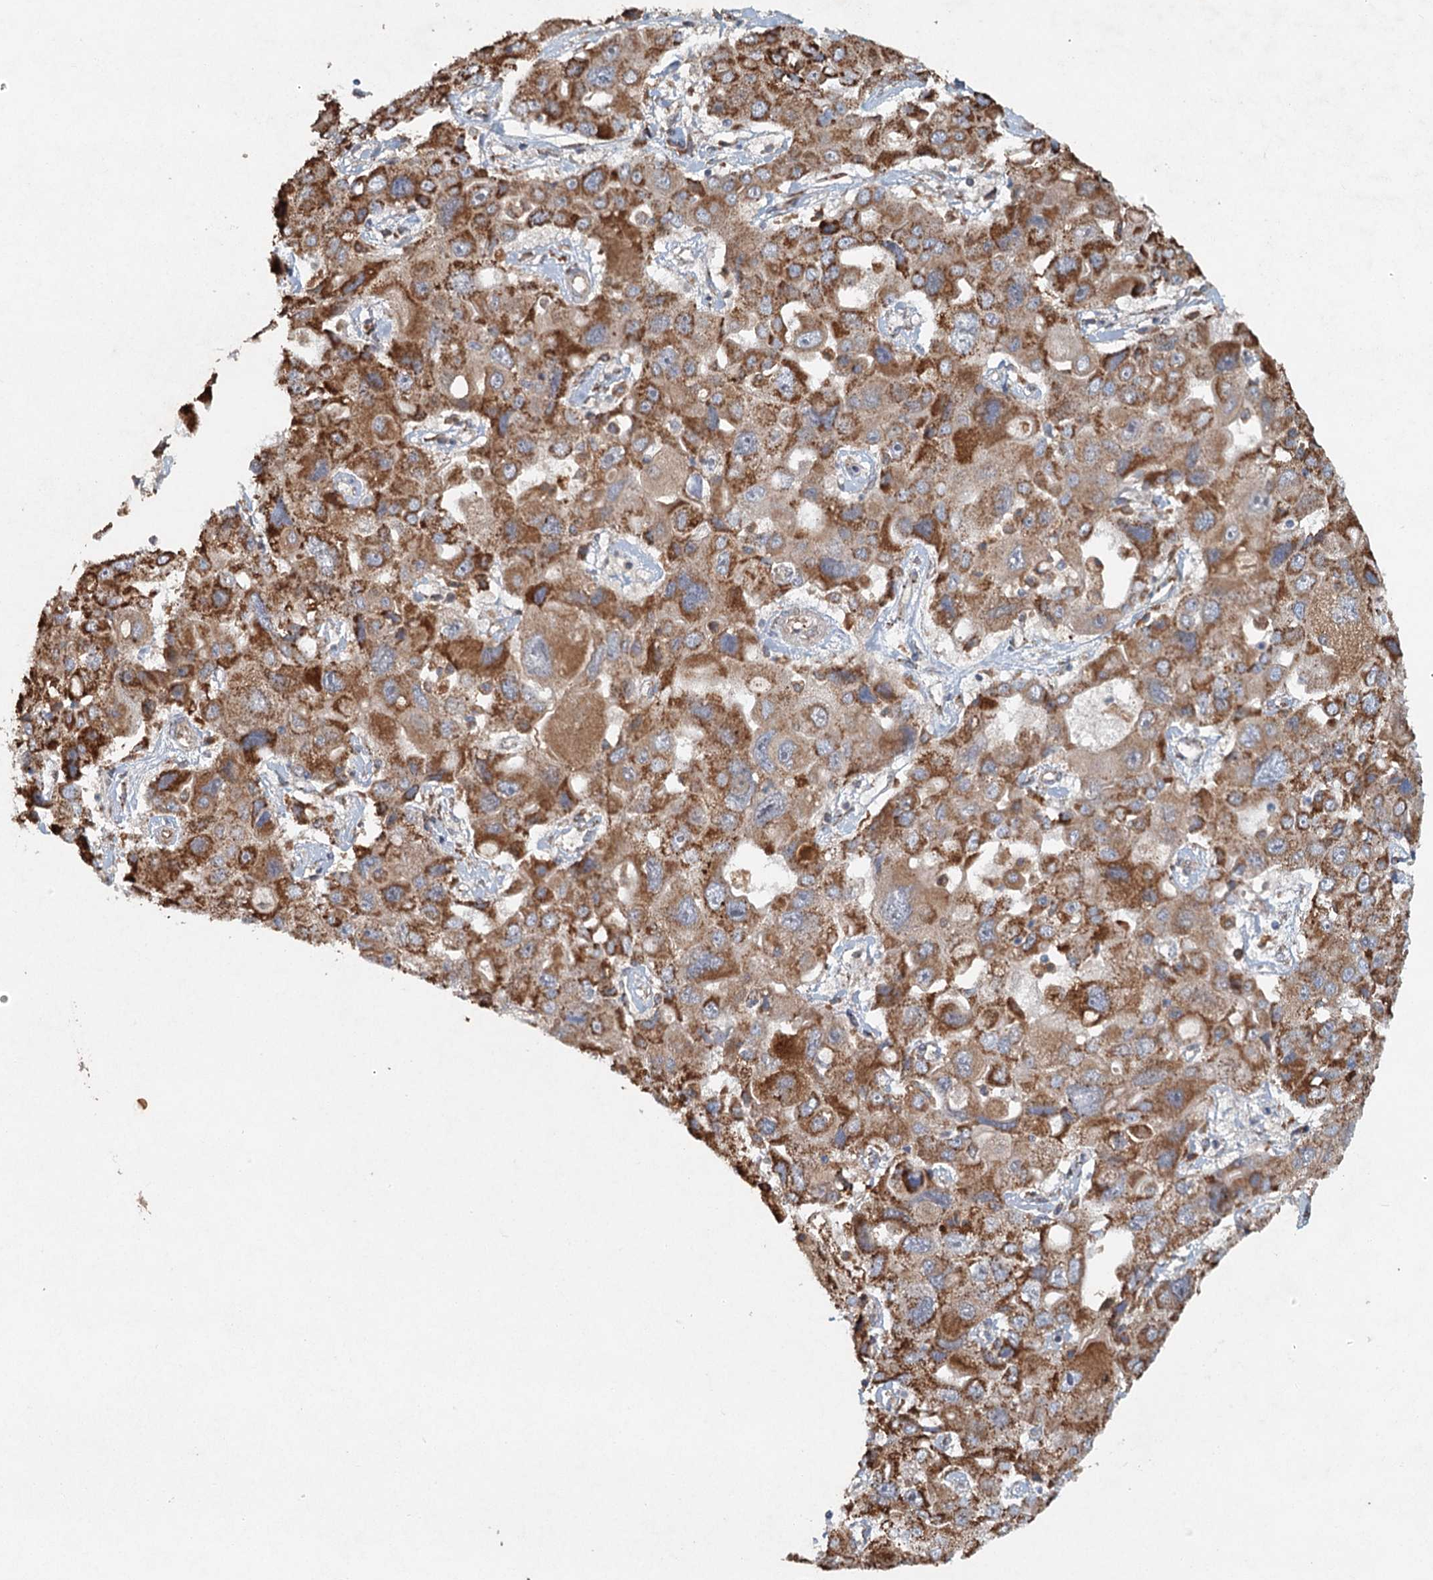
{"staining": {"intensity": "moderate", "quantity": ">75%", "location": "cytoplasmic/membranous"}, "tissue": "liver cancer", "cell_type": "Tumor cells", "image_type": "cancer", "snomed": [{"axis": "morphology", "description": "Cholangiocarcinoma"}, {"axis": "topography", "description": "Liver"}], "caption": "The histopathology image displays immunohistochemical staining of liver cancer (cholangiocarcinoma). There is moderate cytoplasmic/membranous positivity is present in about >75% of tumor cells.", "gene": "SRPX2", "patient": {"sex": "male", "age": 67}}